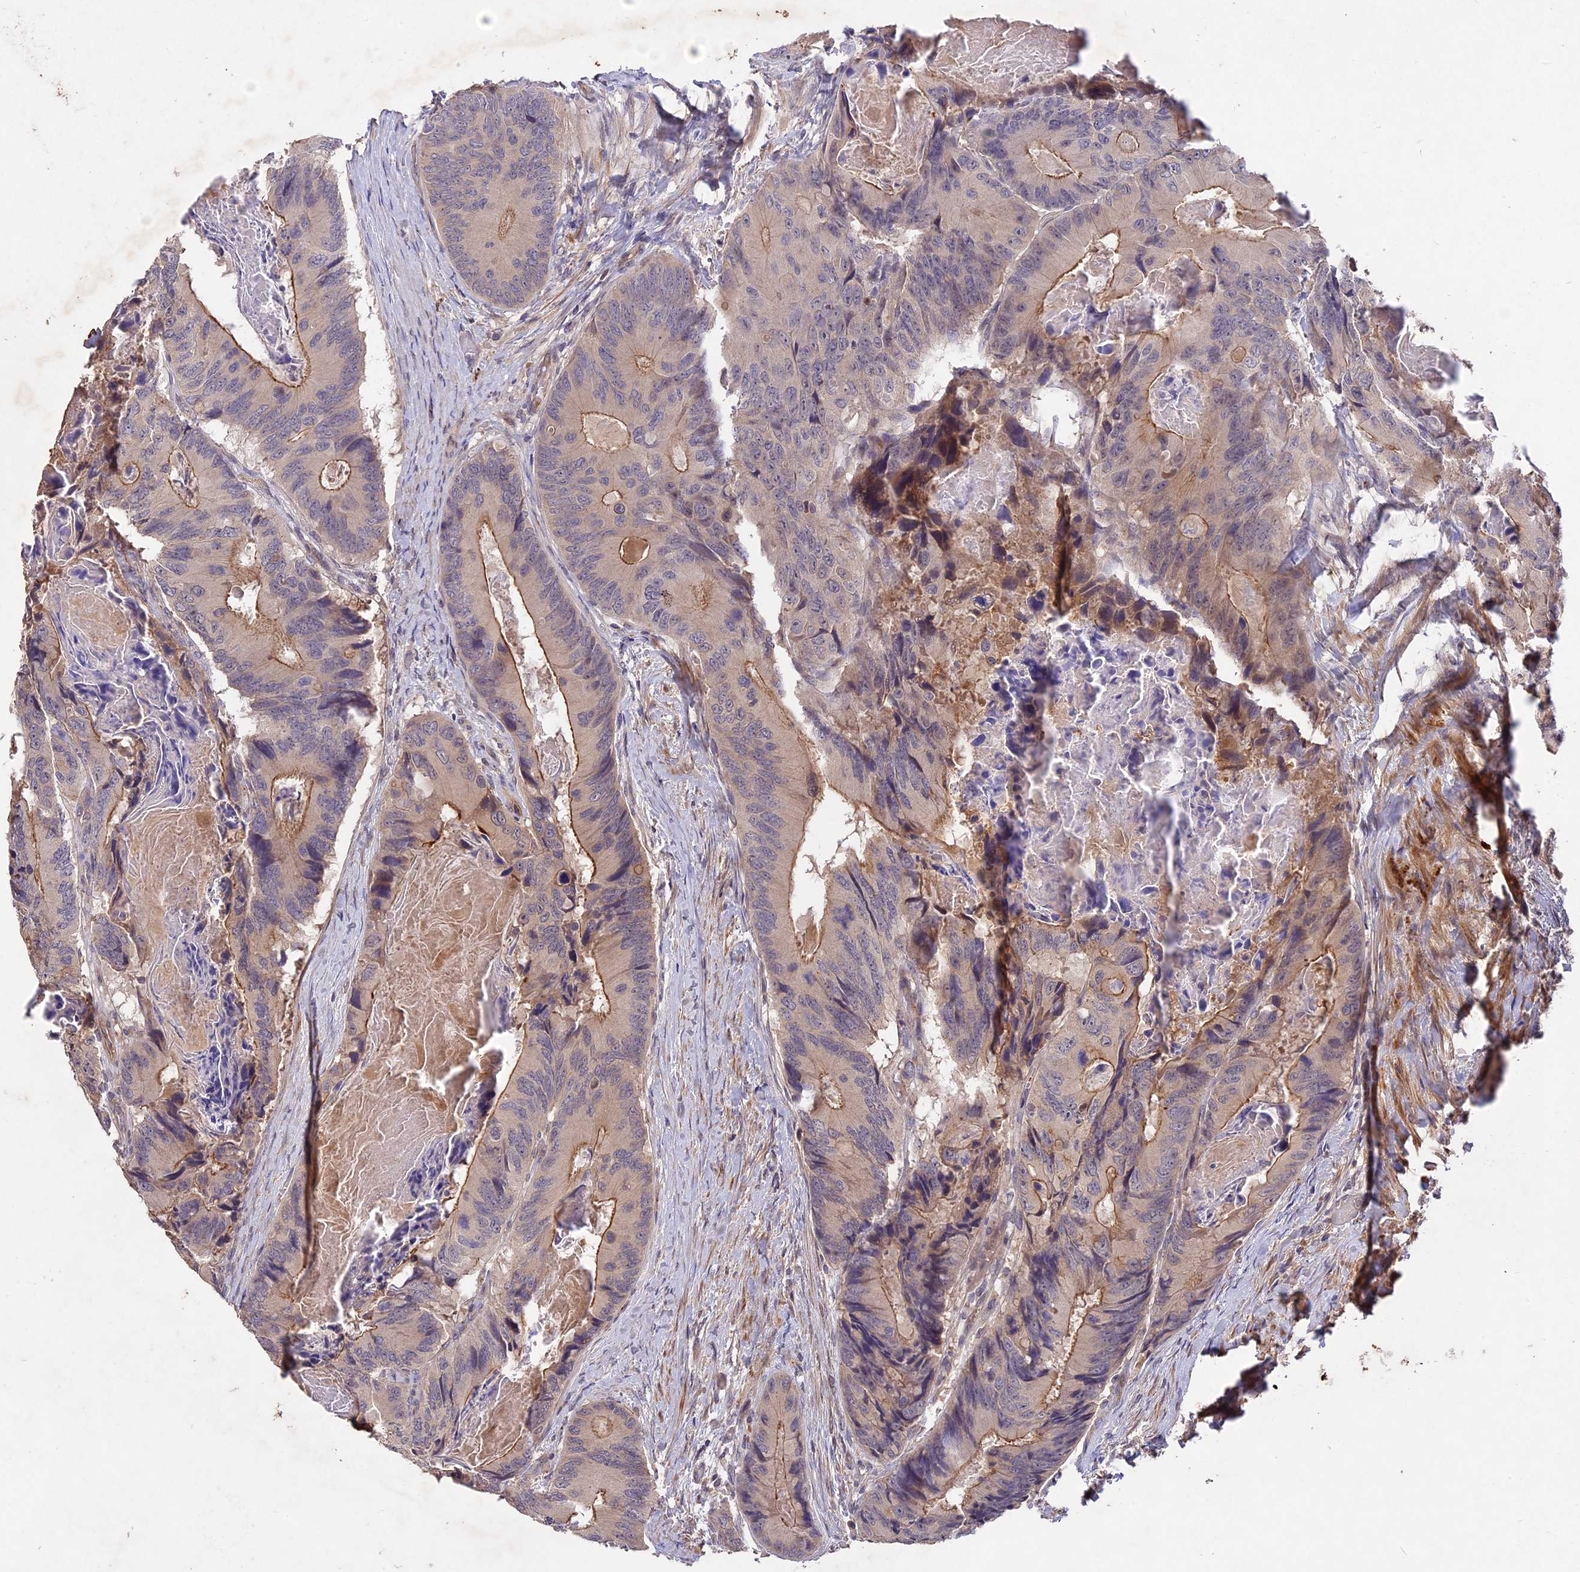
{"staining": {"intensity": "moderate", "quantity": "25%-75%", "location": "cytoplasmic/membranous"}, "tissue": "colorectal cancer", "cell_type": "Tumor cells", "image_type": "cancer", "snomed": [{"axis": "morphology", "description": "Adenocarcinoma, NOS"}, {"axis": "topography", "description": "Colon"}], "caption": "This histopathology image reveals IHC staining of human colorectal adenocarcinoma, with medium moderate cytoplasmic/membranous expression in about 25%-75% of tumor cells.", "gene": "ADO", "patient": {"sex": "male", "age": 84}}